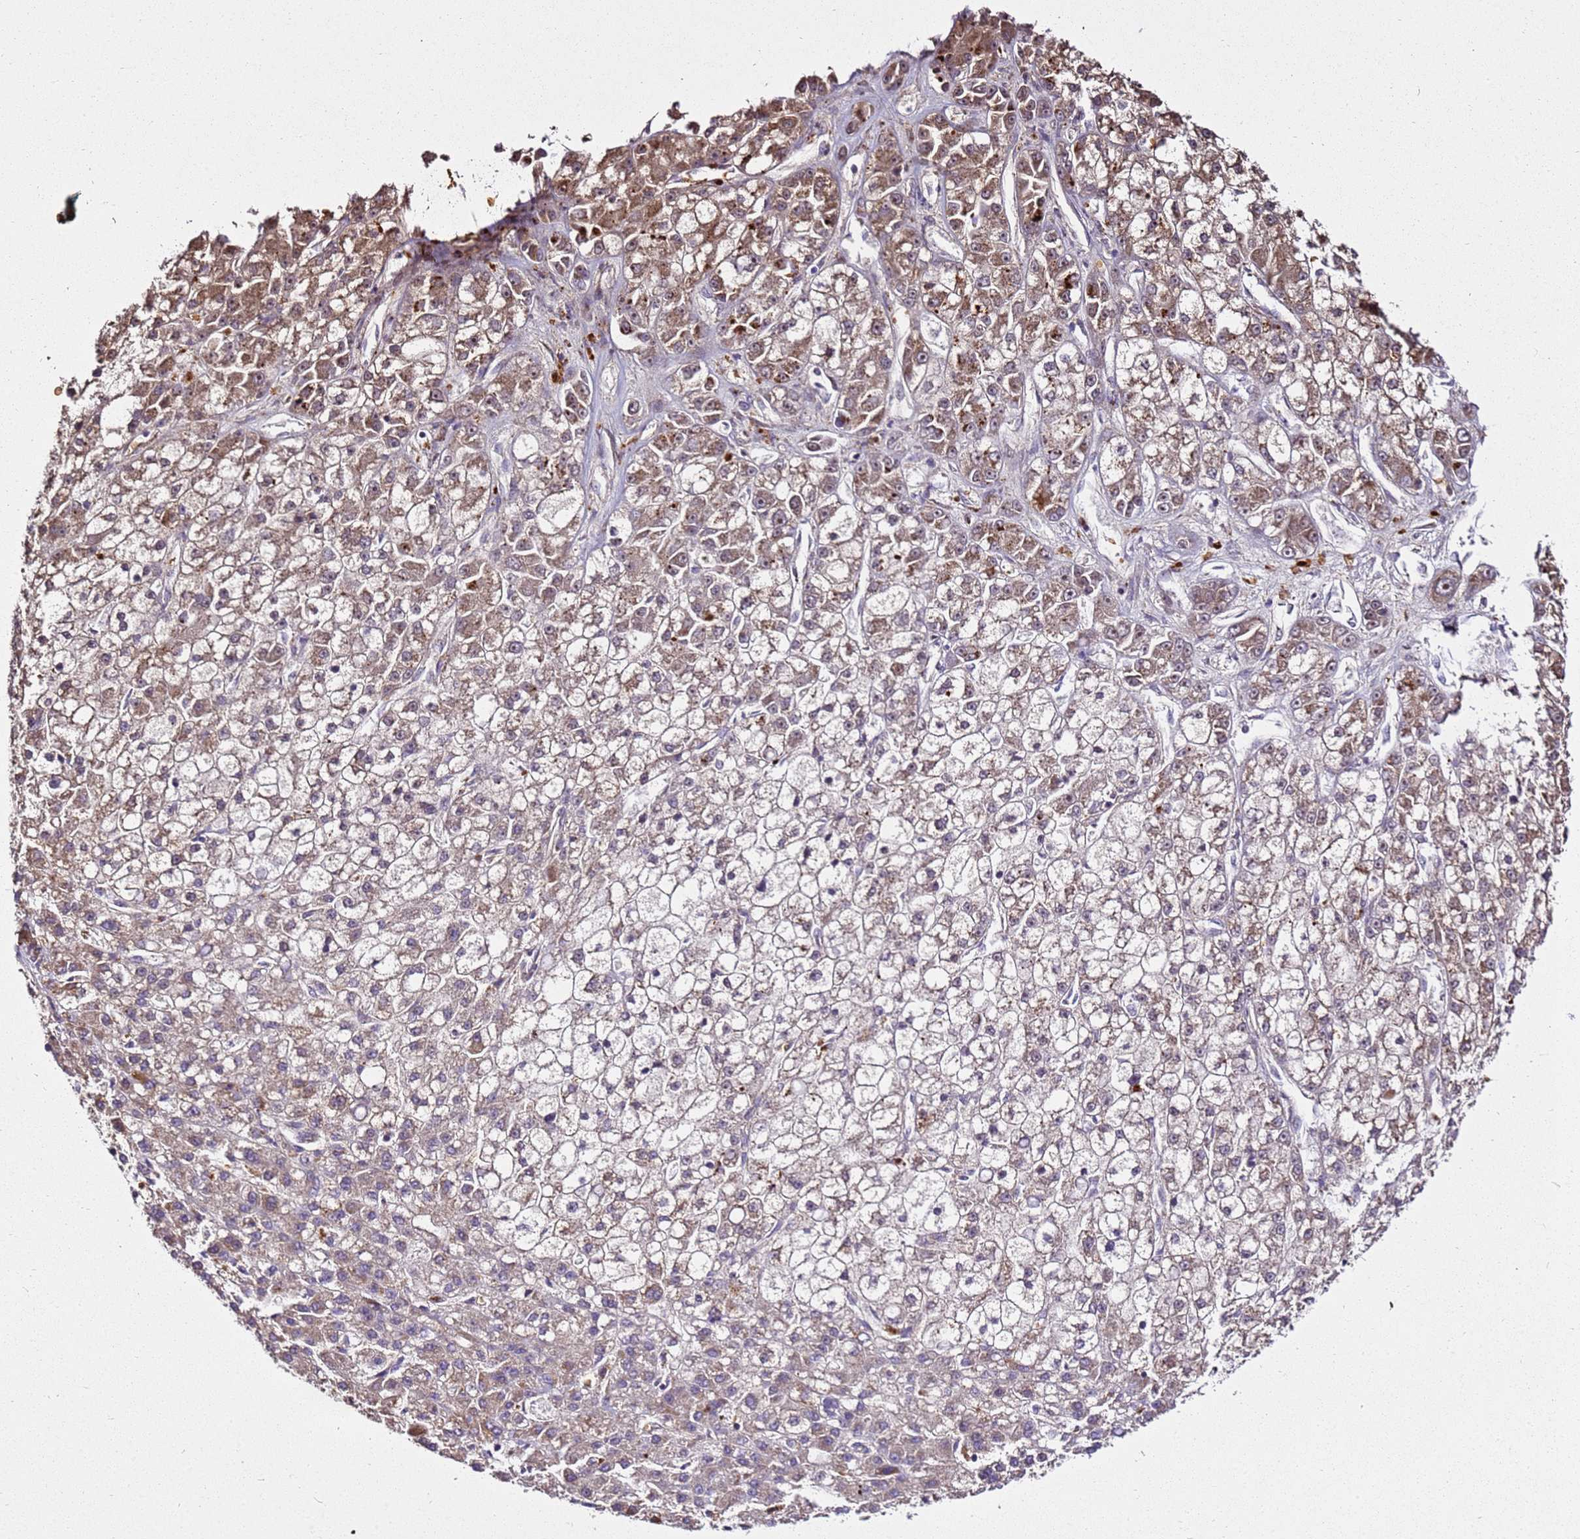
{"staining": {"intensity": "moderate", "quantity": "25%-75%", "location": "cytoplasmic/membranous"}, "tissue": "liver cancer", "cell_type": "Tumor cells", "image_type": "cancer", "snomed": [{"axis": "morphology", "description": "Carcinoma, Hepatocellular, NOS"}, {"axis": "topography", "description": "Liver"}], "caption": "Tumor cells display medium levels of moderate cytoplasmic/membranous positivity in approximately 25%-75% of cells in liver cancer.", "gene": "LRRIQ1", "patient": {"sex": "male", "age": 67}}